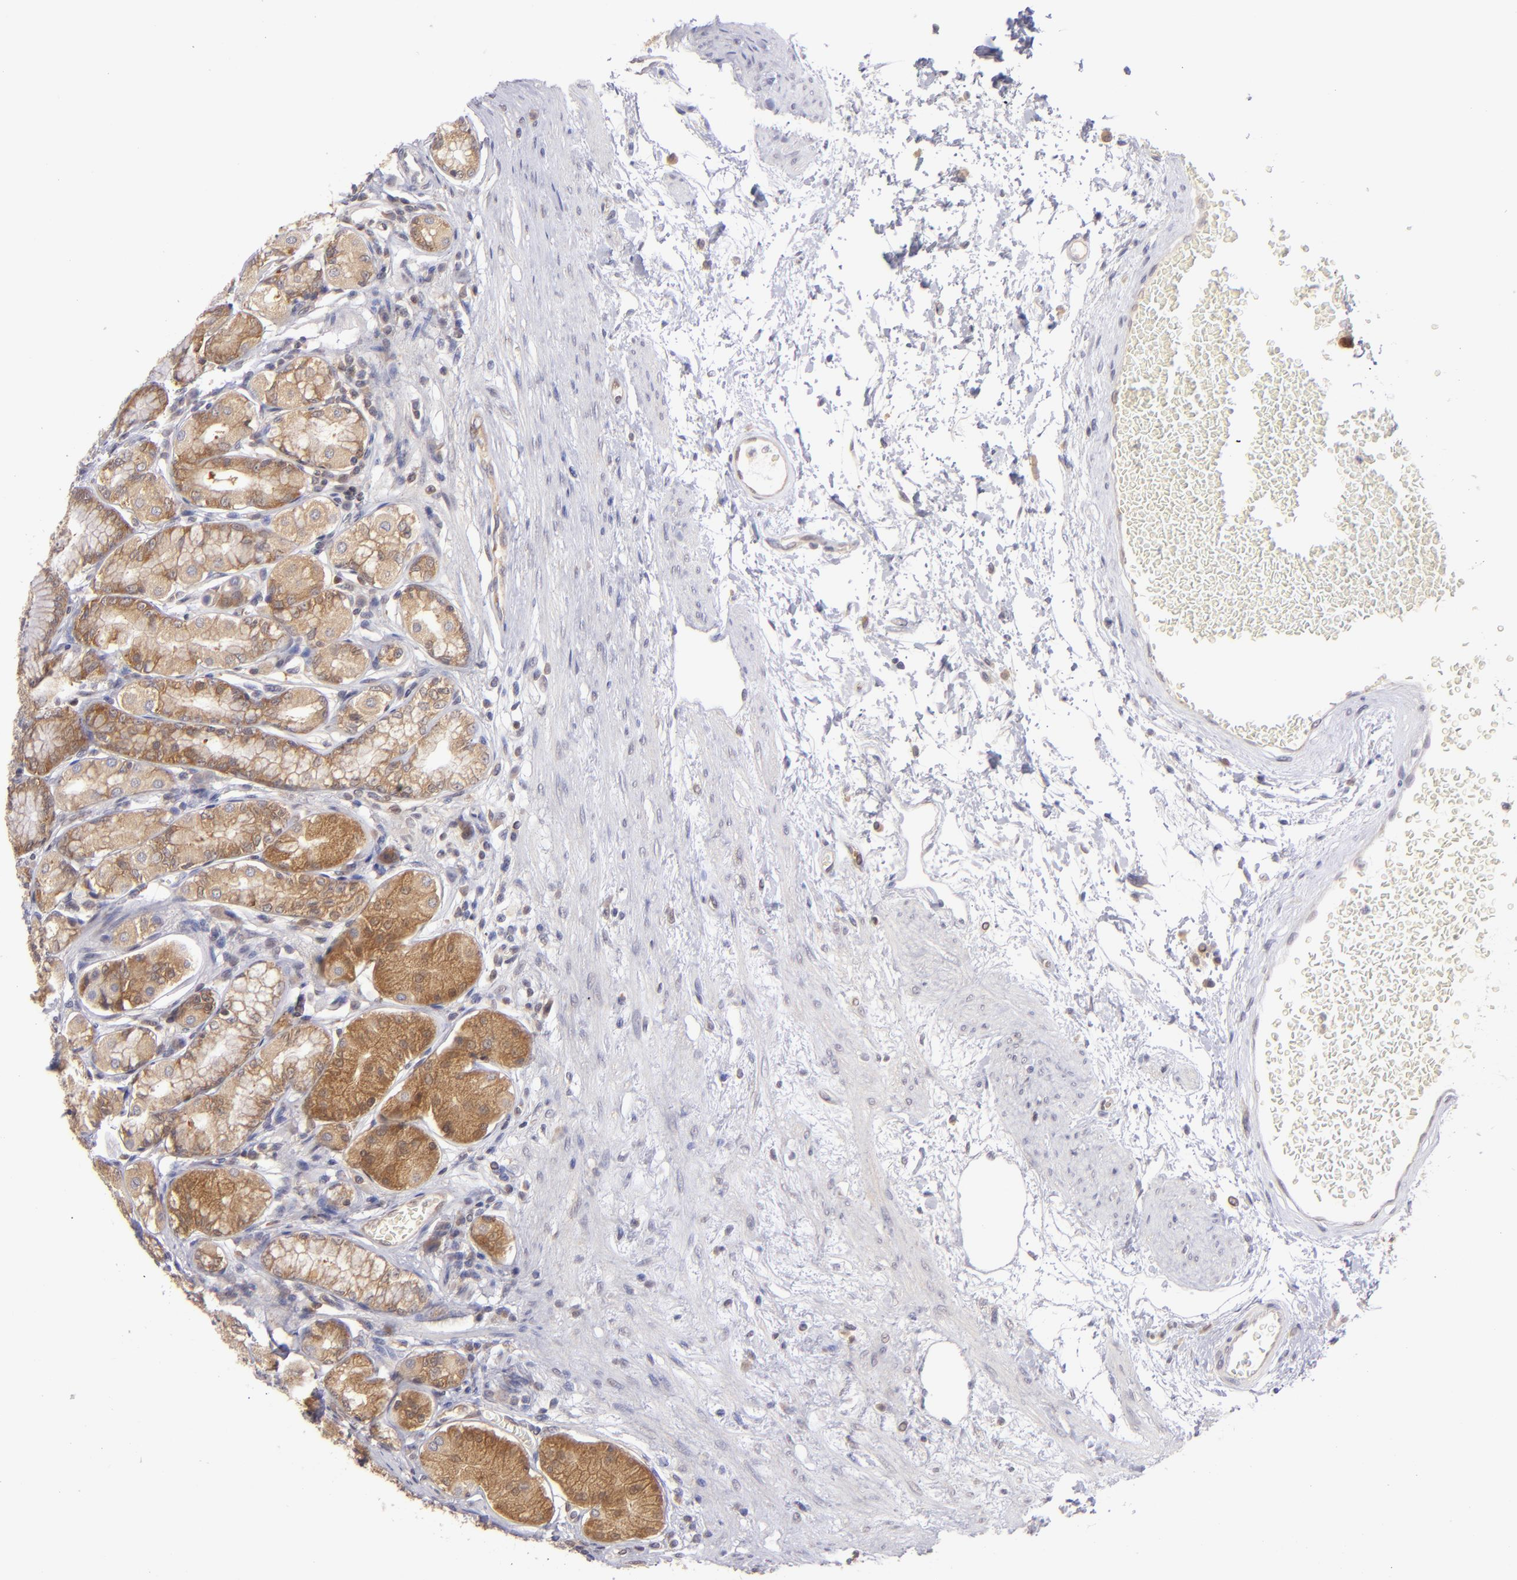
{"staining": {"intensity": "strong", "quantity": ">75%", "location": "cytoplasmic/membranous"}, "tissue": "stomach", "cell_type": "Glandular cells", "image_type": "normal", "snomed": [{"axis": "morphology", "description": "Normal tissue, NOS"}, {"axis": "topography", "description": "Stomach"}, {"axis": "topography", "description": "Stomach, lower"}], "caption": "Stomach stained with IHC displays strong cytoplasmic/membranous staining in about >75% of glandular cells.", "gene": "PTPN13", "patient": {"sex": "male", "age": 76}}